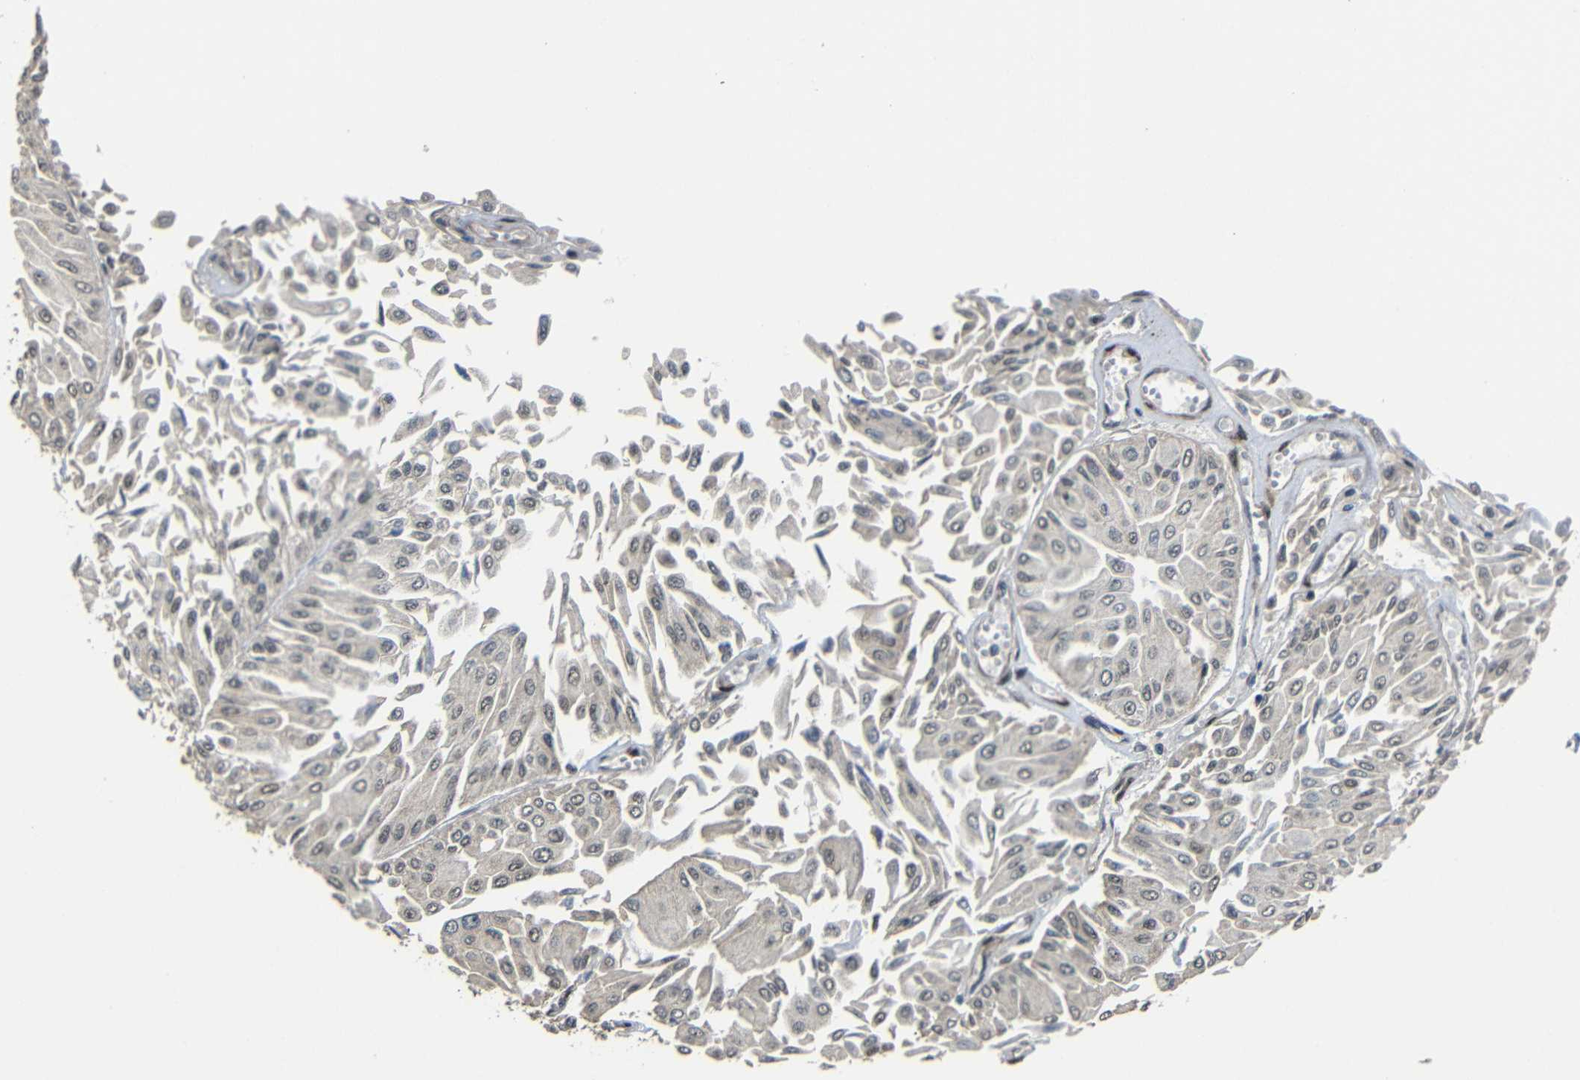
{"staining": {"intensity": "weak", "quantity": ">75%", "location": "cytoplasmic/membranous,nuclear"}, "tissue": "urothelial cancer", "cell_type": "Tumor cells", "image_type": "cancer", "snomed": [{"axis": "morphology", "description": "Urothelial carcinoma, Low grade"}, {"axis": "topography", "description": "Urinary bladder"}], "caption": "Immunohistochemical staining of human urothelial cancer shows weak cytoplasmic/membranous and nuclear protein expression in approximately >75% of tumor cells. The staining was performed using DAB to visualize the protein expression in brown, while the nuclei were stained in blue with hematoxylin (Magnification: 20x).", "gene": "TBX2", "patient": {"sex": "male", "age": 67}}